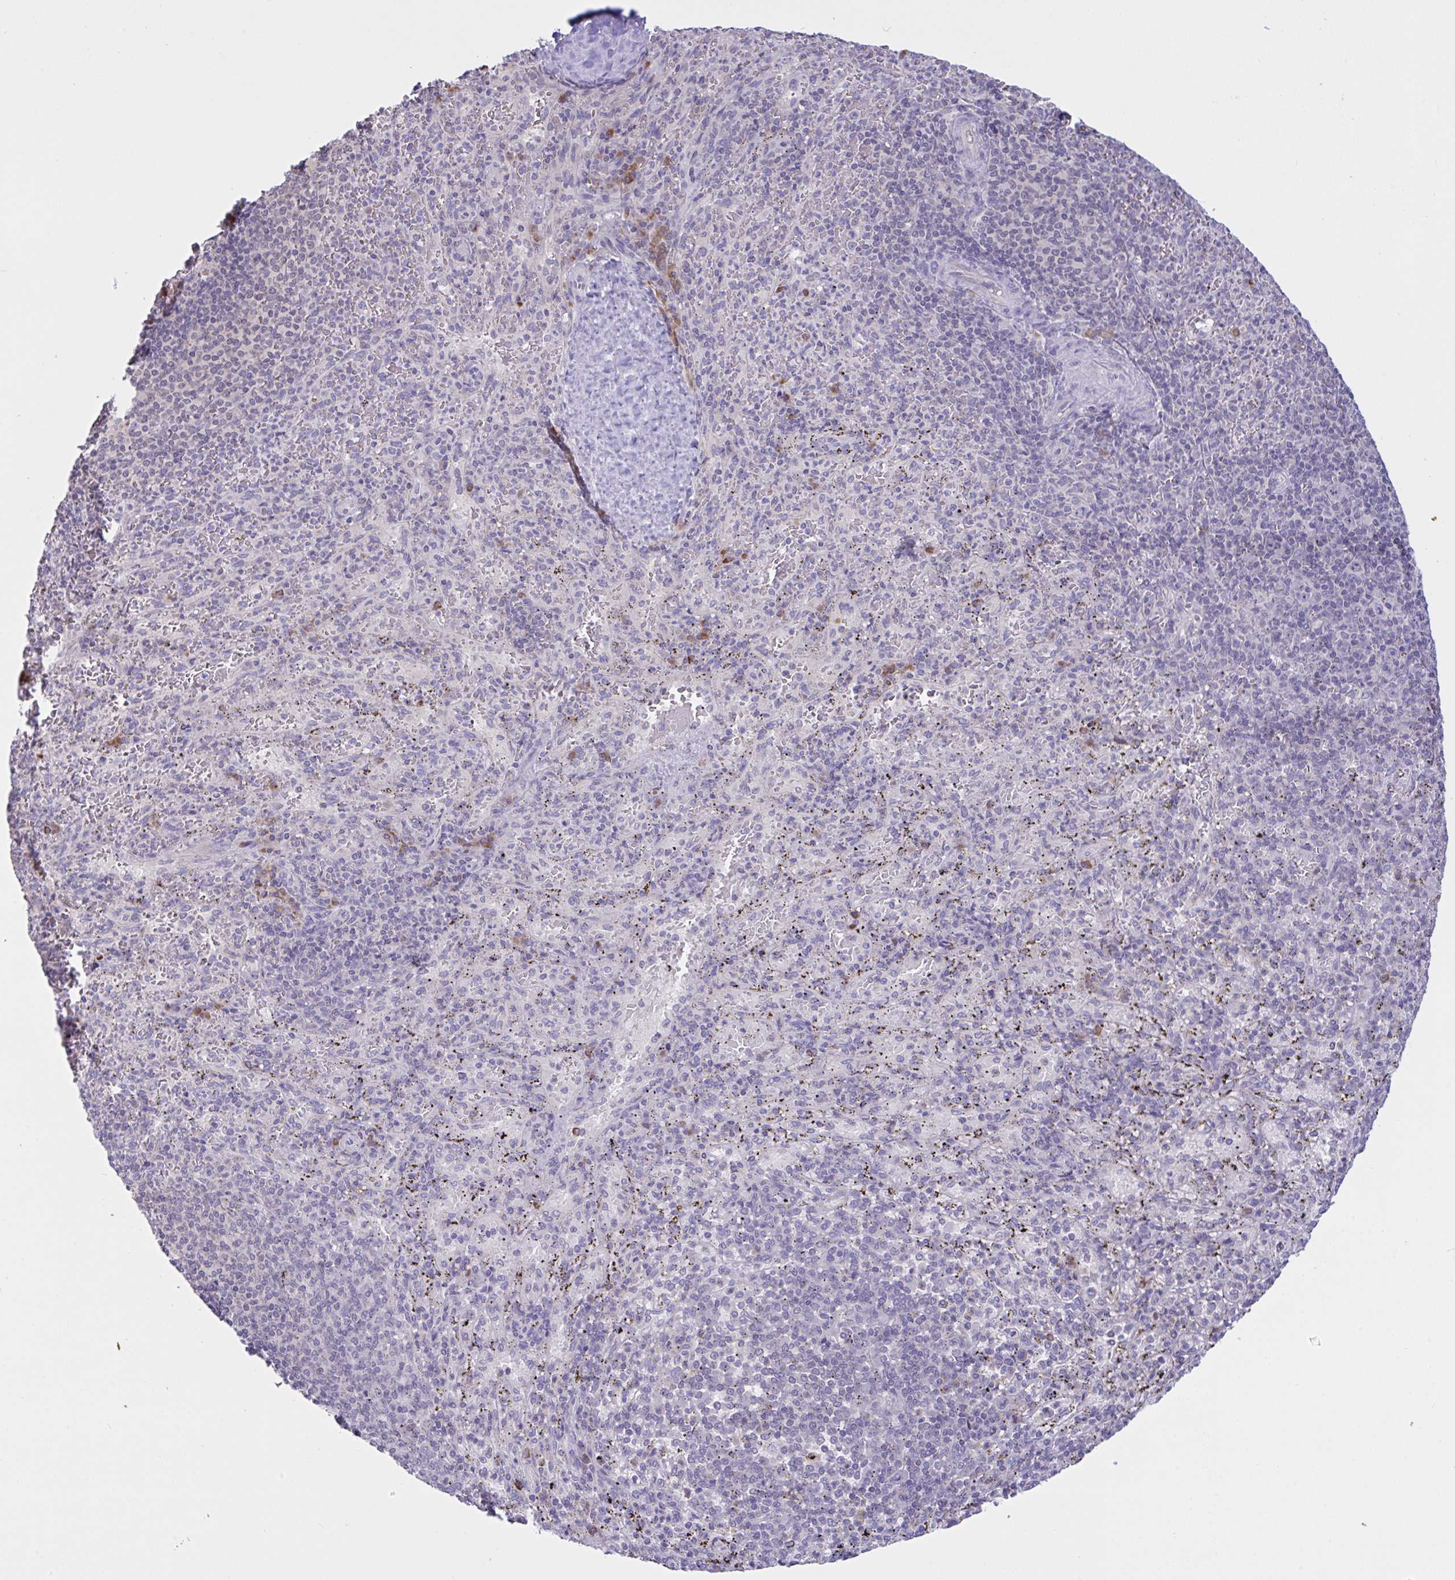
{"staining": {"intensity": "moderate", "quantity": "<25%", "location": "cytoplasmic/membranous"}, "tissue": "spleen", "cell_type": "Cells in red pulp", "image_type": "normal", "snomed": [{"axis": "morphology", "description": "Normal tissue, NOS"}, {"axis": "topography", "description": "Spleen"}], "caption": "This is an image of immunohistochemistry (IHC) staining of benign spleen, which shows moderate expression in the cytoplasmic/membranous of cells in red pulp.", "gene": "TMEM41A", "patient": {"sex": "male", "age": 57}}